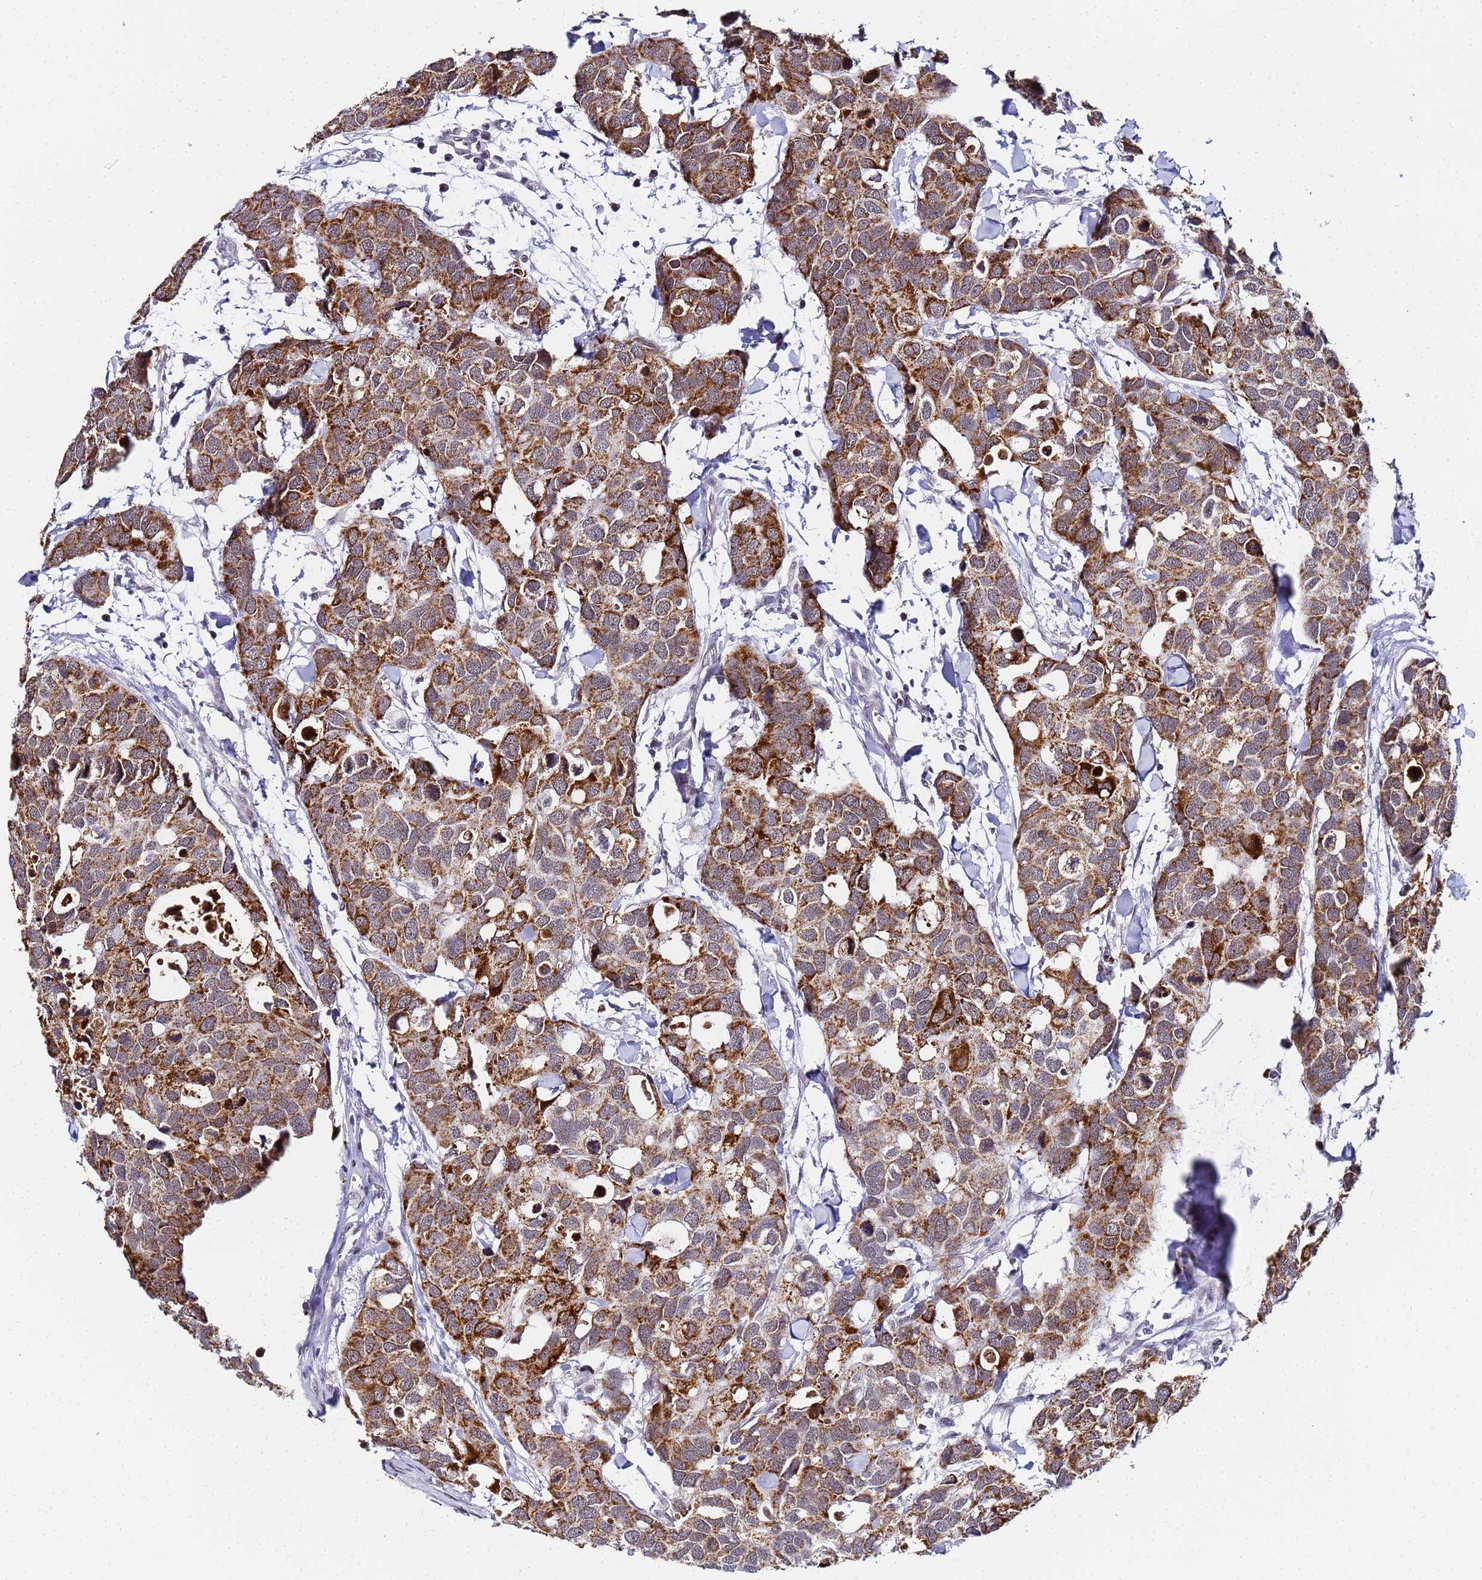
{"staining": {"intensity": "moderate", "quantity": ">75%", "location": "cytoplasmic/membranous"}, "tissue": "breast cancer", "cell_type": "Tumor cells", "image_type": "cancer", "snomed": [{"axis": "morphology", "description": "Duct carcinoma"}, {"axis": "topography", "description": "Breast"}], "caption": "High-power microscopy captured an immunohistochemistry image of breast cancer (invasive ductal carcinoma), revealing moderate cytoplasmic/membranous expression in about >75% of tumor cells.", "gene": "CKMT1A", "patient": {"sex": "female", "age": 83}}